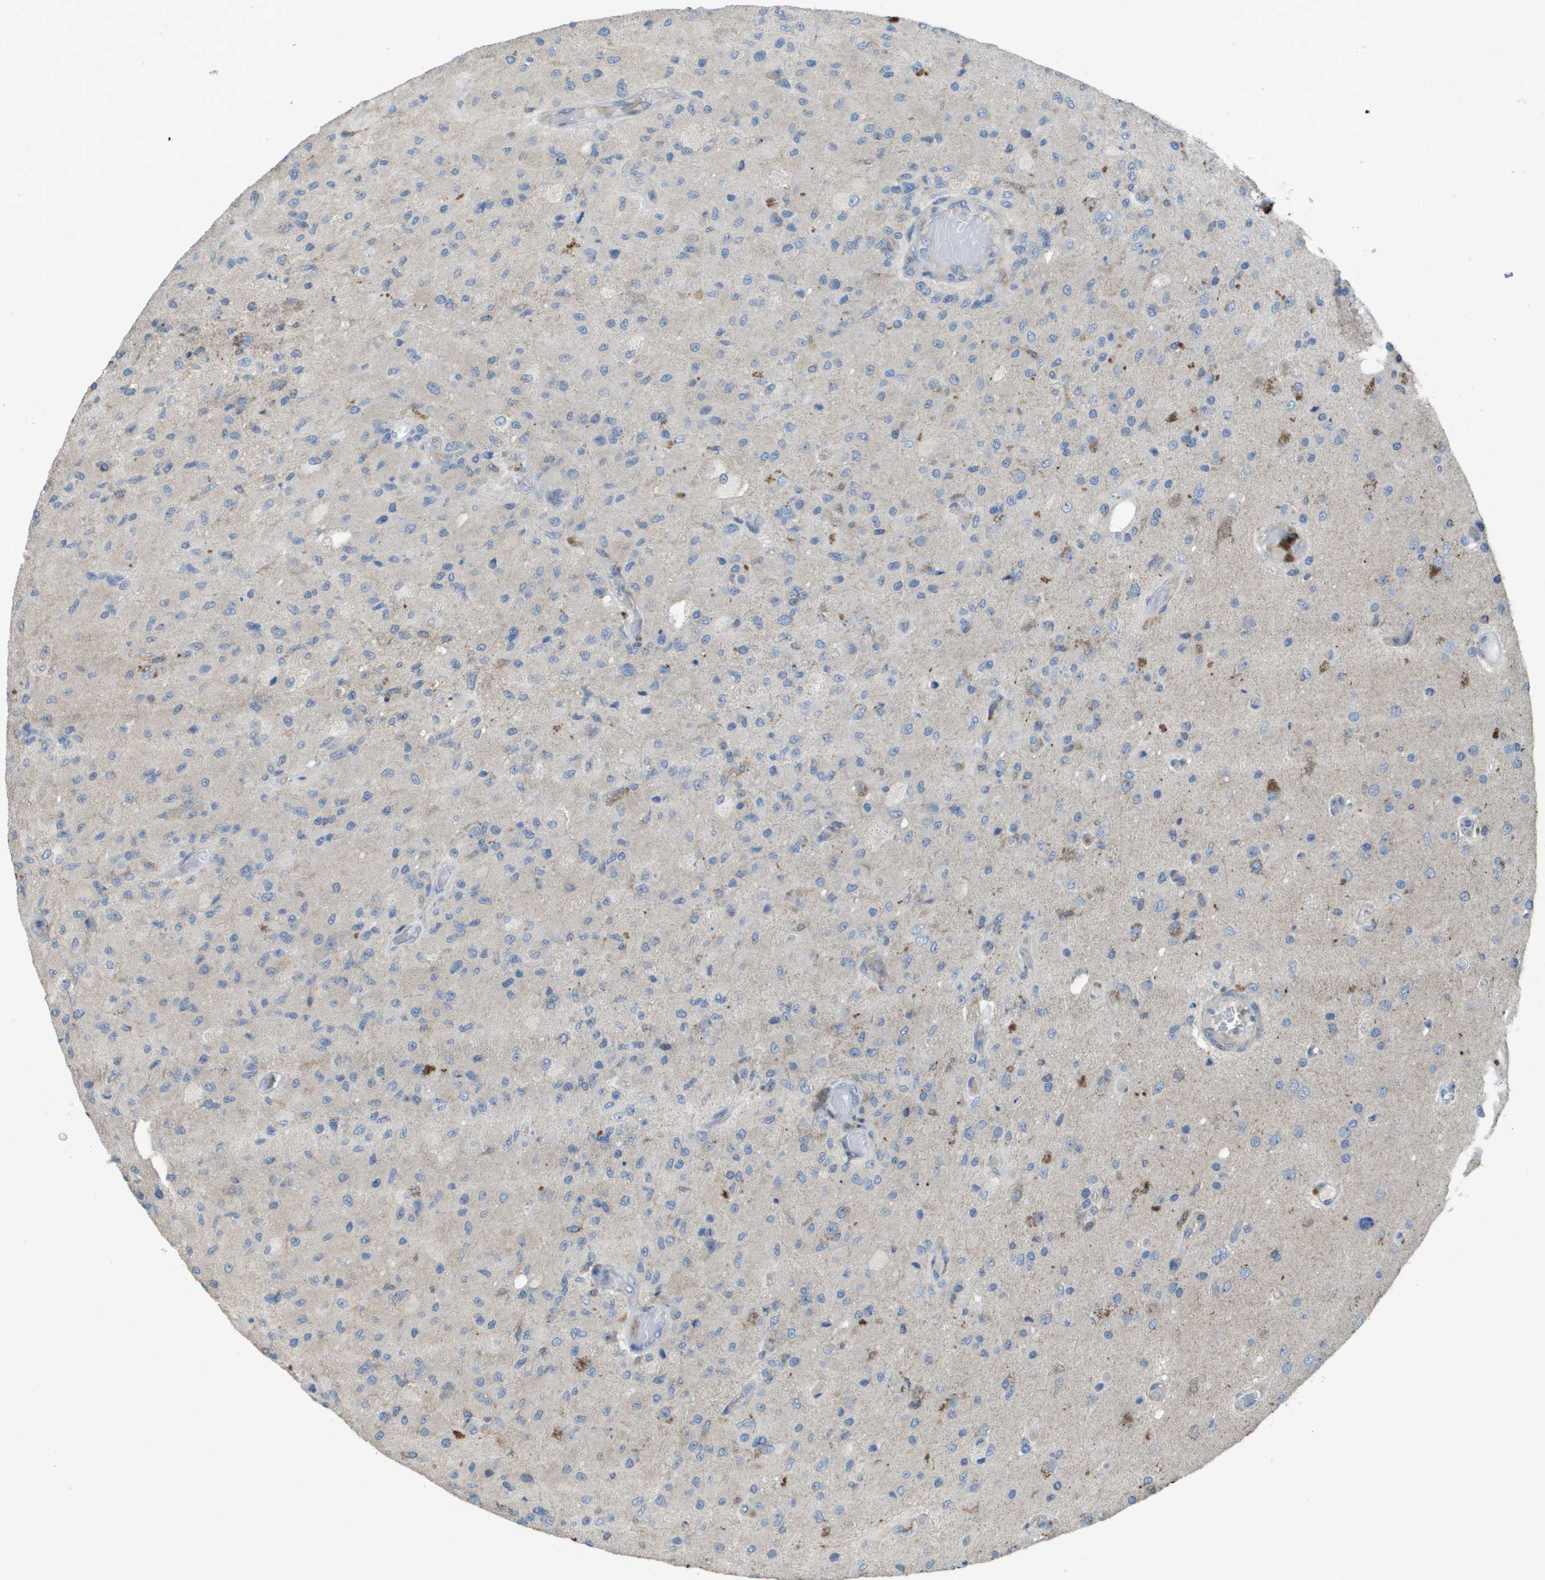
{"staining": {"intensity": "negative", "quantity": "none", "location": "none"}, "tissue": "glioma", "cell_type": "Tumor cells", "image_type": "cancer", "snomed": [{"axis": "morphology", "description": "Normal tissue, NOS"}, {"axis": "morphology", "description": "Glioma, malignant, High grade"}, {"axis": "topography", "description": "Cerebral cortex"}], "caption": "An image of high-grade glioma (malignant) stained for a protein exhibits no brown staining in tumor cells.", "gene": "CLCA4", "patient": {"sex": "male", "age": 77}}